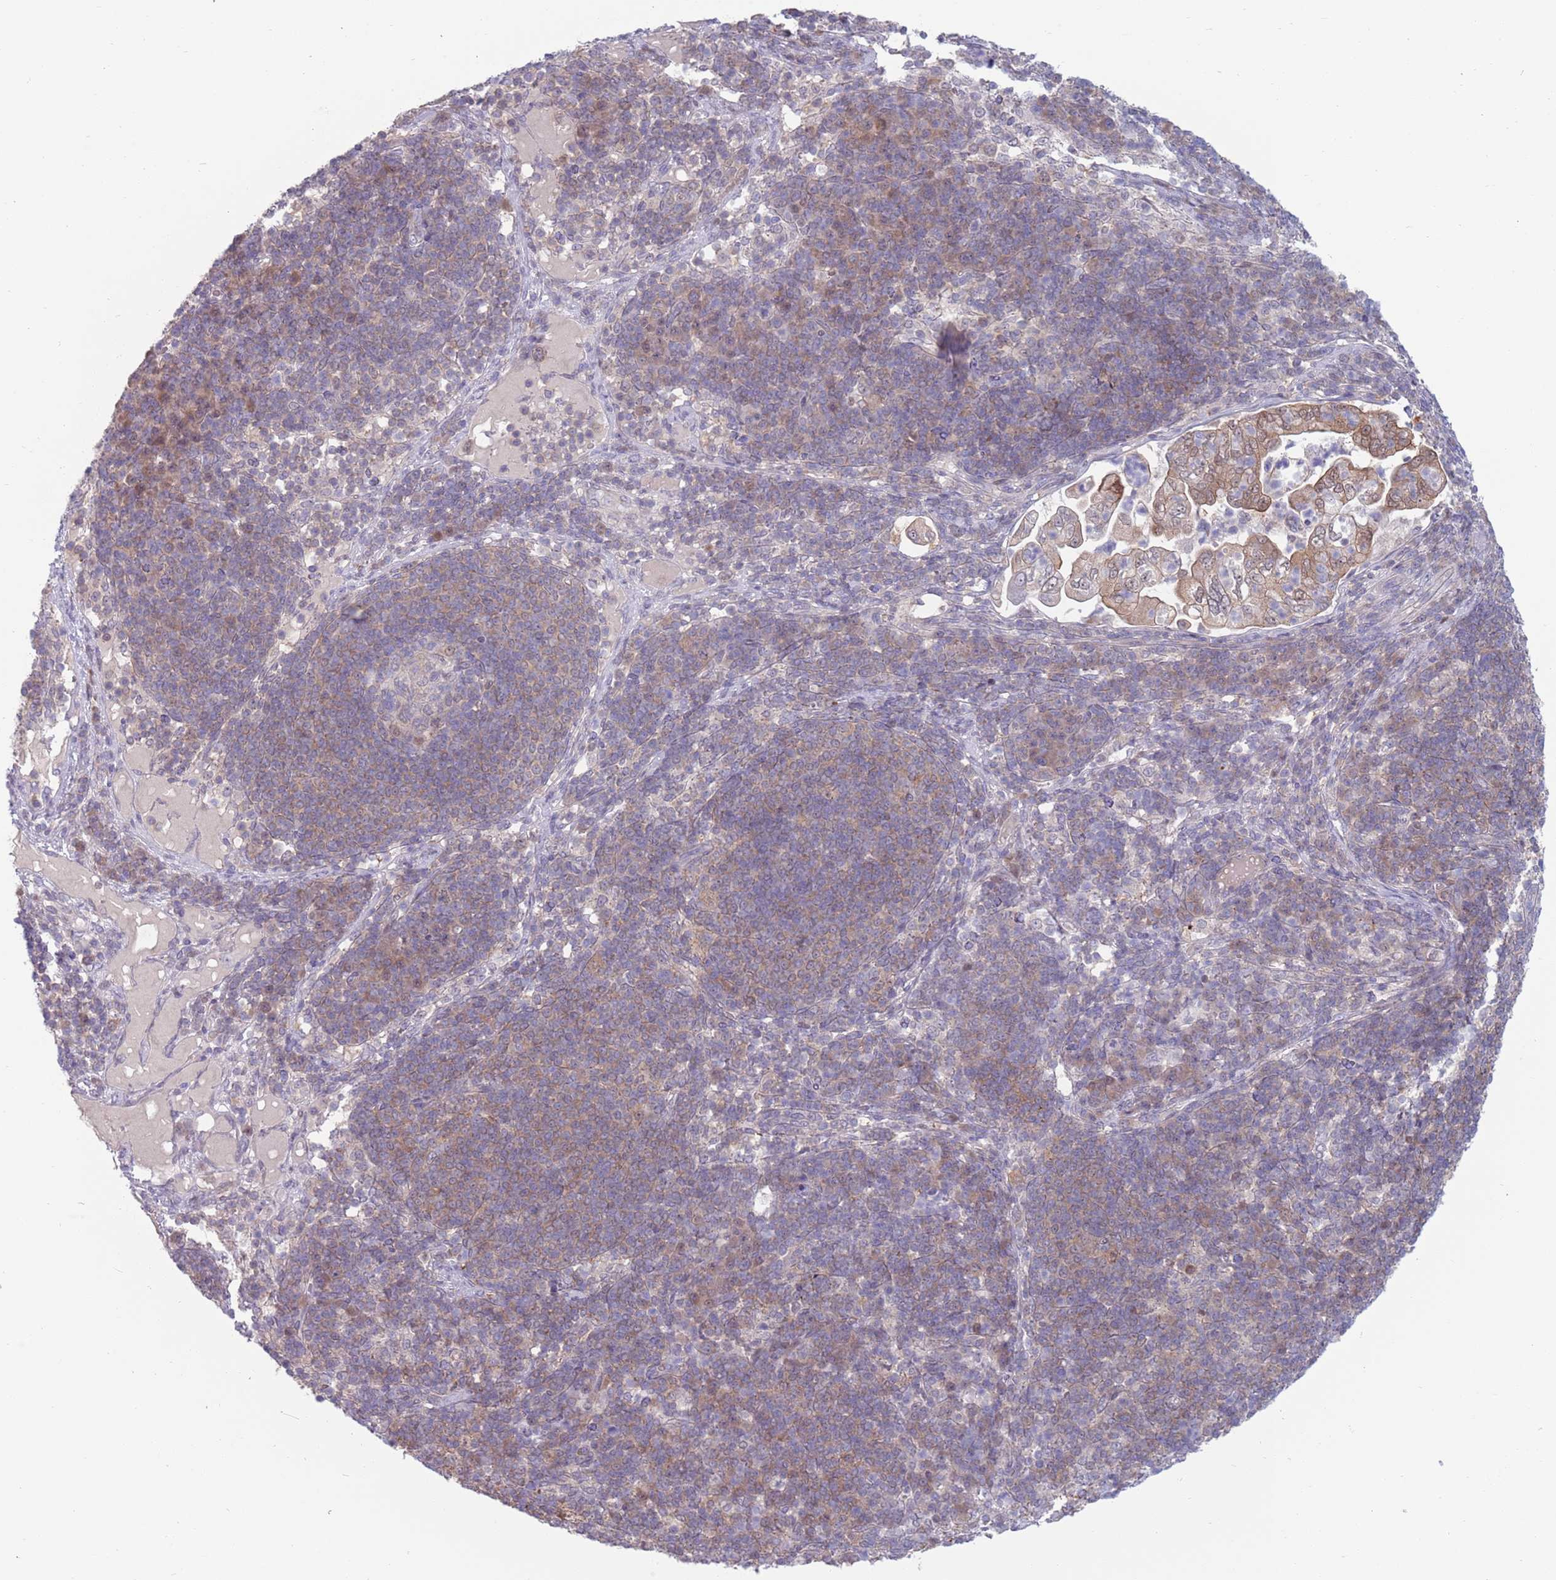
{"staining": {"intensity": "weak", "quantity": ">75%", "location": "cytoplasmic/membranous,nuclear"}, "tissue": "pancreatic cancer", "cell_type": "Tumor cells", "image_type": "cancer", "snomed": [{"axis": "morphology", "description": "Normal tissue, NOS"}, {"axis": "morphology", "description": "Adenocarcinoma, NOS"}, {"axis": "topography", "description": "Lymph node"}, {"axis": "topography", "description": "Pancreas"}], "caption": "Pancreatic cancer stained with immunohistochemistry (IHC) demonstrates weak cytoplasmic/membranous and nuclear positivity in about >75% of tumor cells. Using DAB (3,3'-diaminobenzidine) (brown) and hematoxylin (blue) stains, captured at high magnification using brightfield microscopy.", "gene": "CLNS1A", "patient": {"sex": "female", "age": 67}}